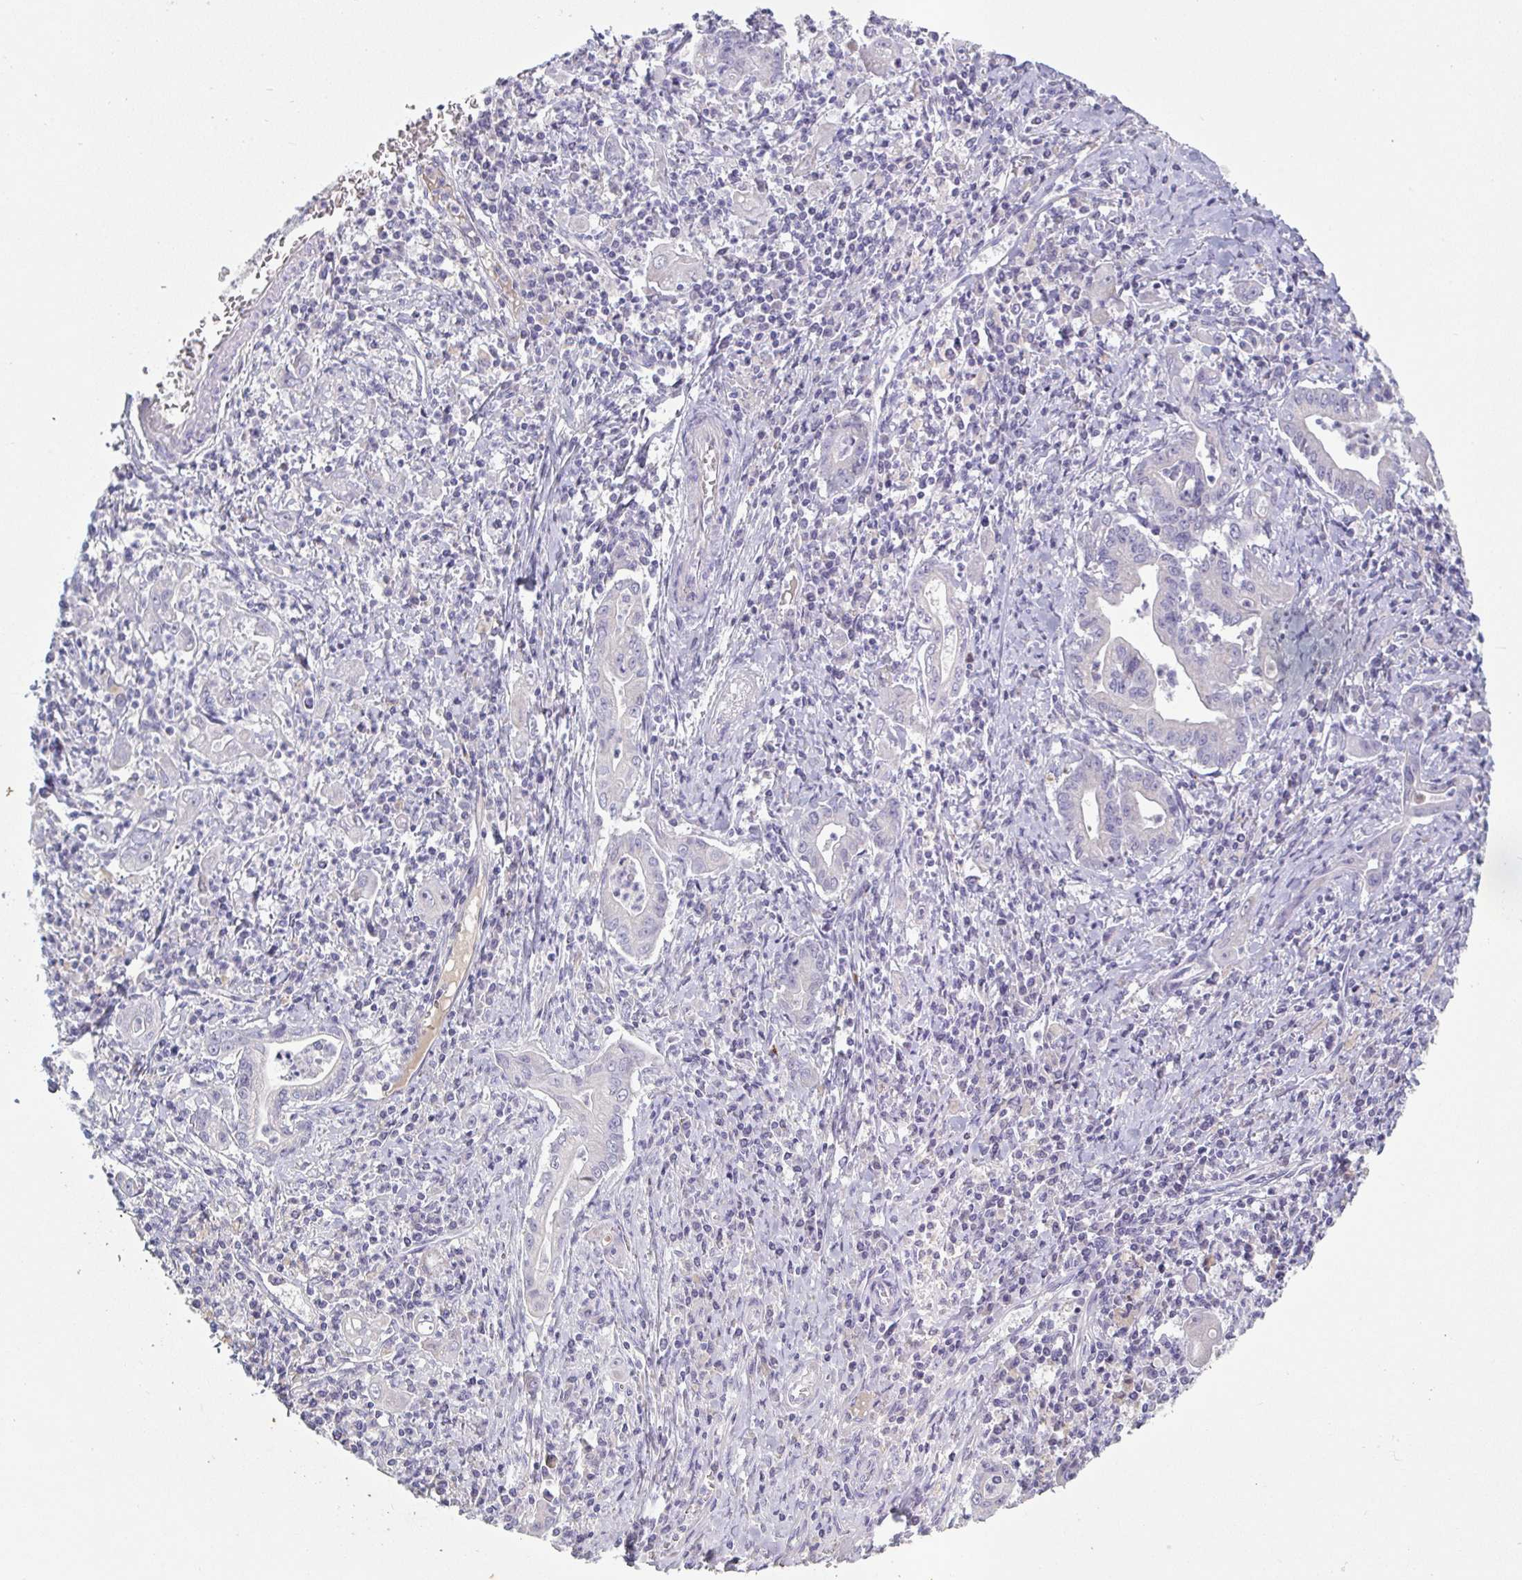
{"staining": {"intensity": "negative", "quantity": "none", "location": "none"}, "tissue": "stomach cancer", "cell_type": "Tumor cells", "image_type": "cancer", "snomed": [{"axis": "morphology", "description": "Adenocarcinoma, NOS"}, {"axis": "topography", "description": "Stomach, upper"}], "caption": "Image shows no protein positivity in tumor cells of stomach adenocarcinoma tissue. (Stains: DAB (3,3'-diaminobenzidine) IHC with hematoxylin counter stain, Microscopy: brightfield microscopy at high magnification).", "gene": "HGFAC", "patient": {"sex": "female", "age": 79}}